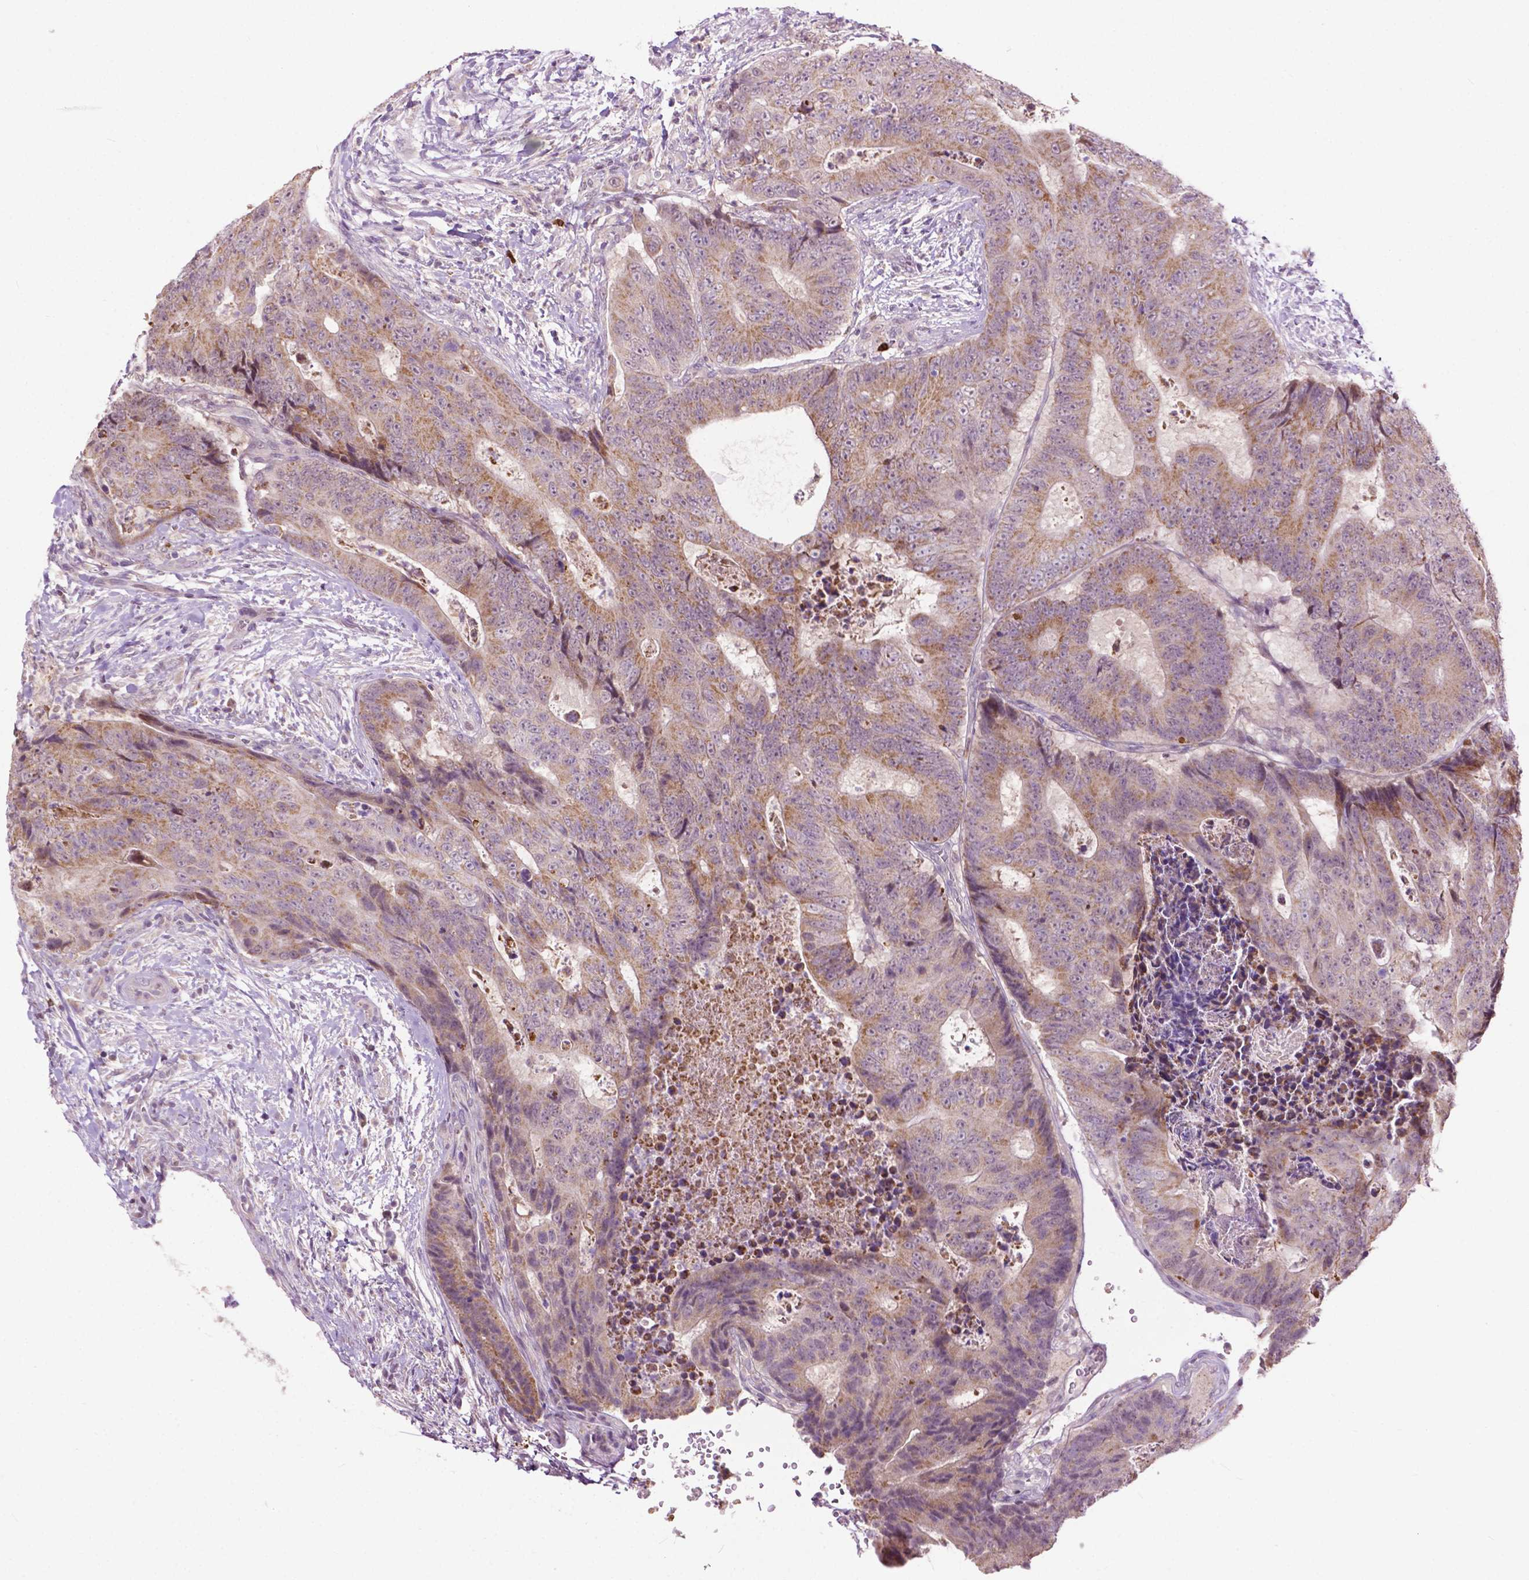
{"staining": {"intensity": "moderate", "quantity": "25%-75%", "location": "cytoplasmic/membranous"}, "tissue": "colorectal cancer", "cell_type": "Tumor cells", "image_type": "cancer", "snomed": [{"axis": "morphology", "description": "Adenocarcinoma, NOS"}, {"axis": "topography", "description": "Colon"}], "caption": "A photomicrograph of colorectal cancer (adenocarcinoma) stained for a protein displays moderate cytoplasmic/membranous brown staining in tumor cells.", "gene": "TTC9B", "patient": {"sex": "female", "age": 48}}